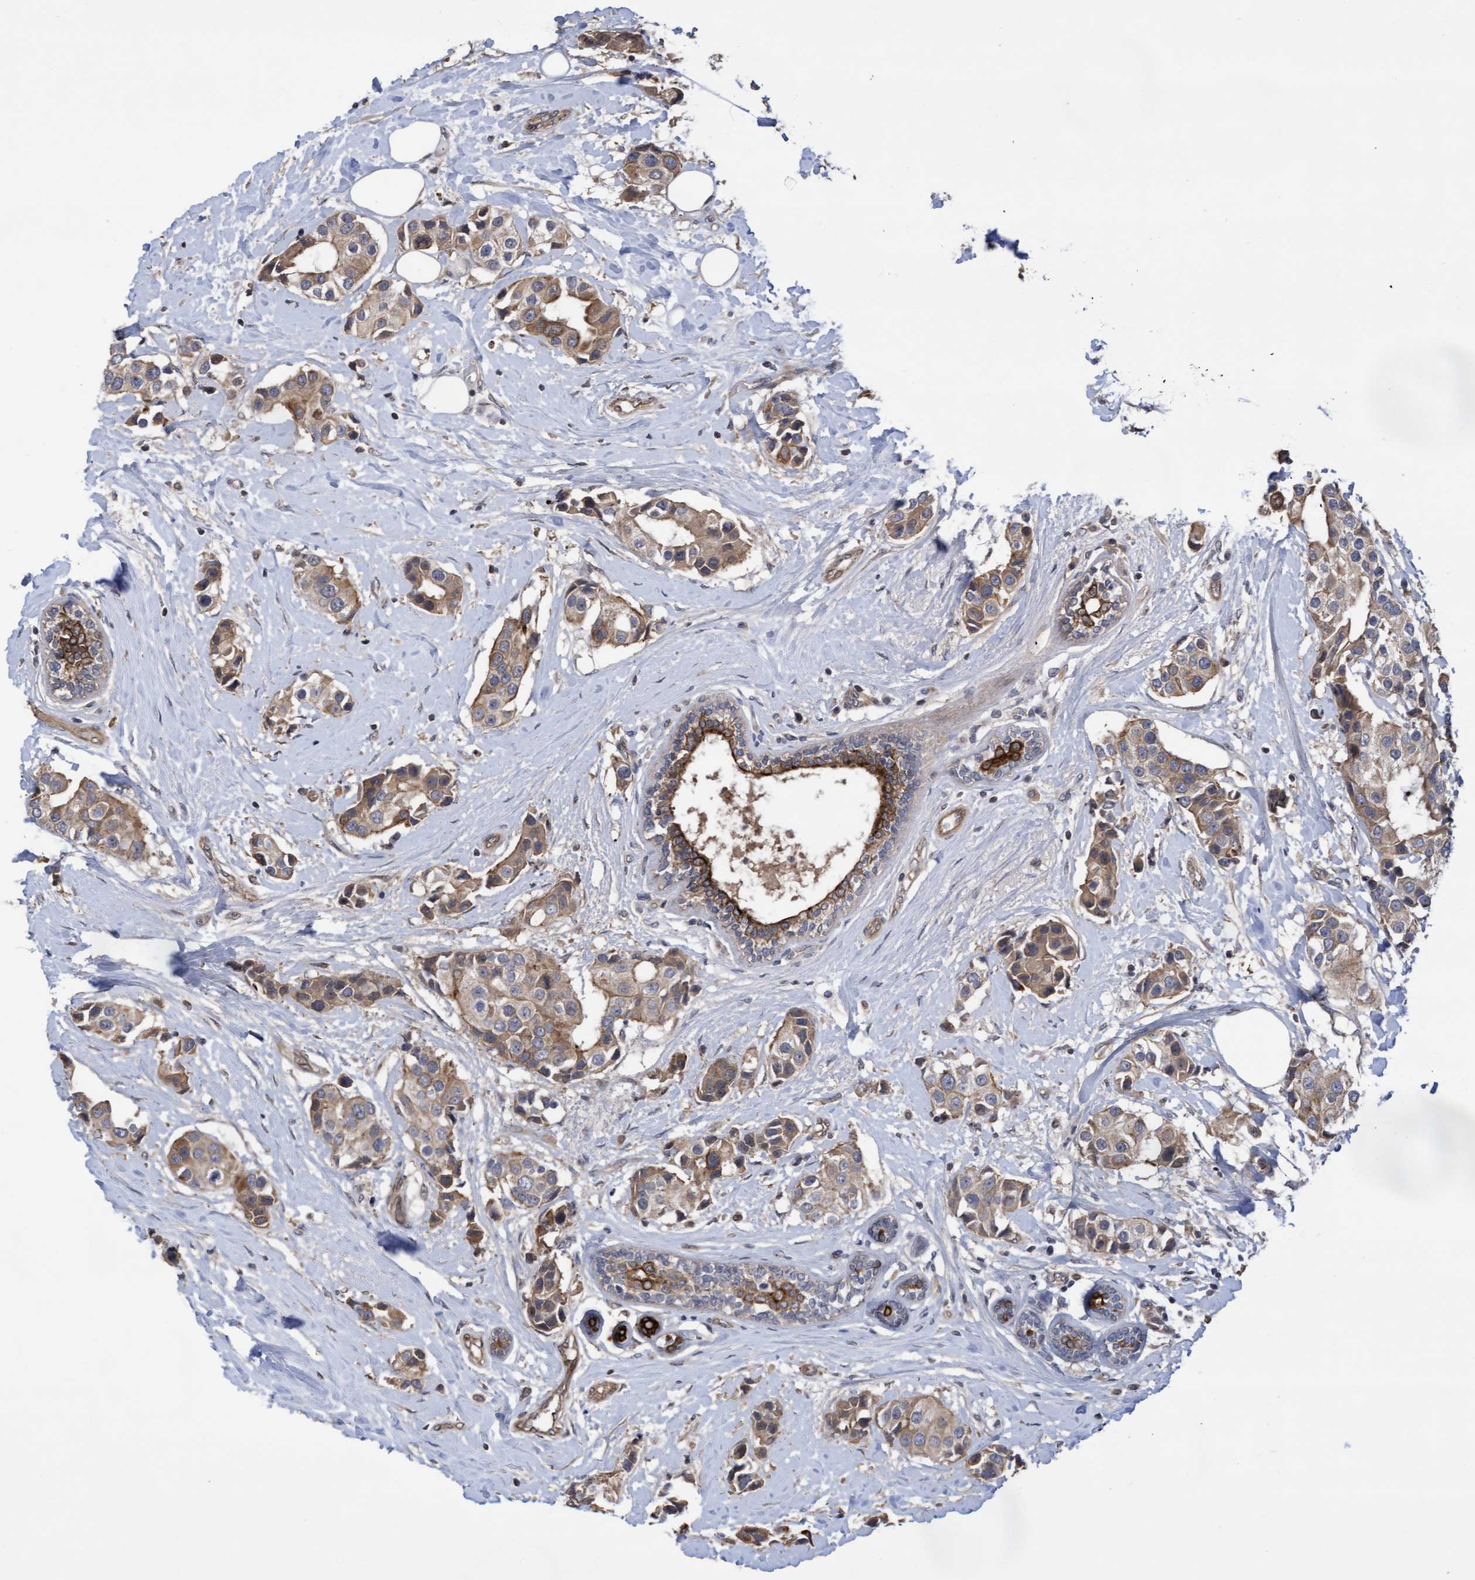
{"staining": {"intensity": "weak", "quantity": ">75%", "location": "cytoplasmic/membranous"}, "tissue": "breast cancer", "cell_type": "Tumor cells", "image_type": "cancer", "snomed": [{"axis": "morphology", "description": "Normal tissue, NOS"}, {"axis": "morphology", "description": "Duct carcinoma"}, {"axis": "topography", "description": "Breast"}], "caption": "Immunohistochemical staining of invasive ductal carcinoma (breast) reveals low levels of weak cytoplasmic/membranous protein staining in about >75% of tumor cells.", "gene": "COBL", "patient": {"sex": "female", "age": 39}}